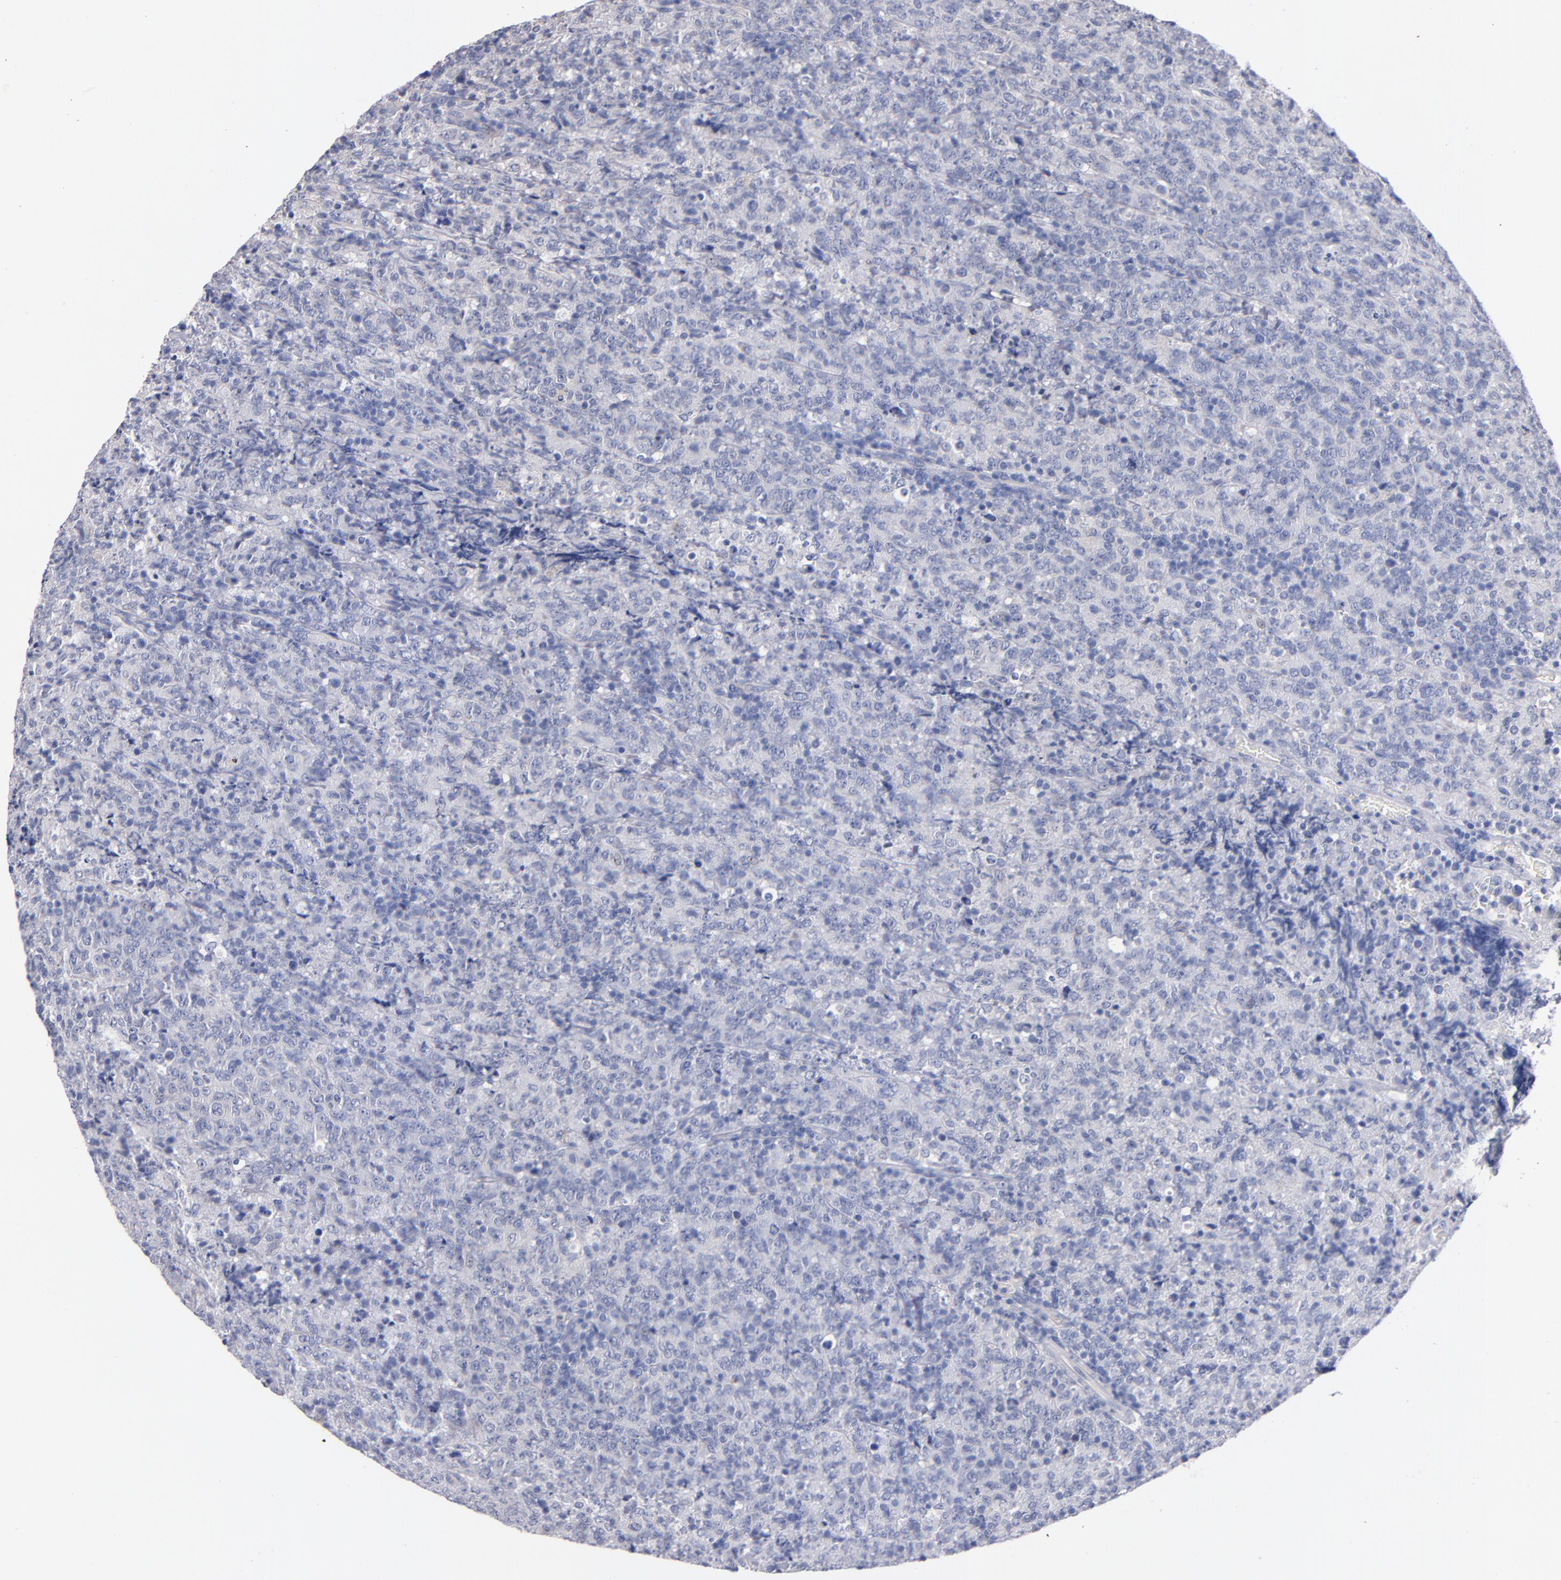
{"staining": {"intensity": "negative", "quantity": "none", "location": "none"}, "tissue": "lymphoma", "cell_type": "Tumor cells", "image_type": "cancer", "snomed": [{"axis": "morphology", "description": "Malignant lymphoma, non-Hodgkin's type, High grade"}, {"axis": "topography", "description": "Tonsil"}], "caption": "Malignant lymphoma, non-Hodgkin's type (high-grade) was stained to show a protein in brown. There is no significant expression in tumor cells.", "gene": "CNTNAP2", "patient": {"sex": "female", "age": 36}}